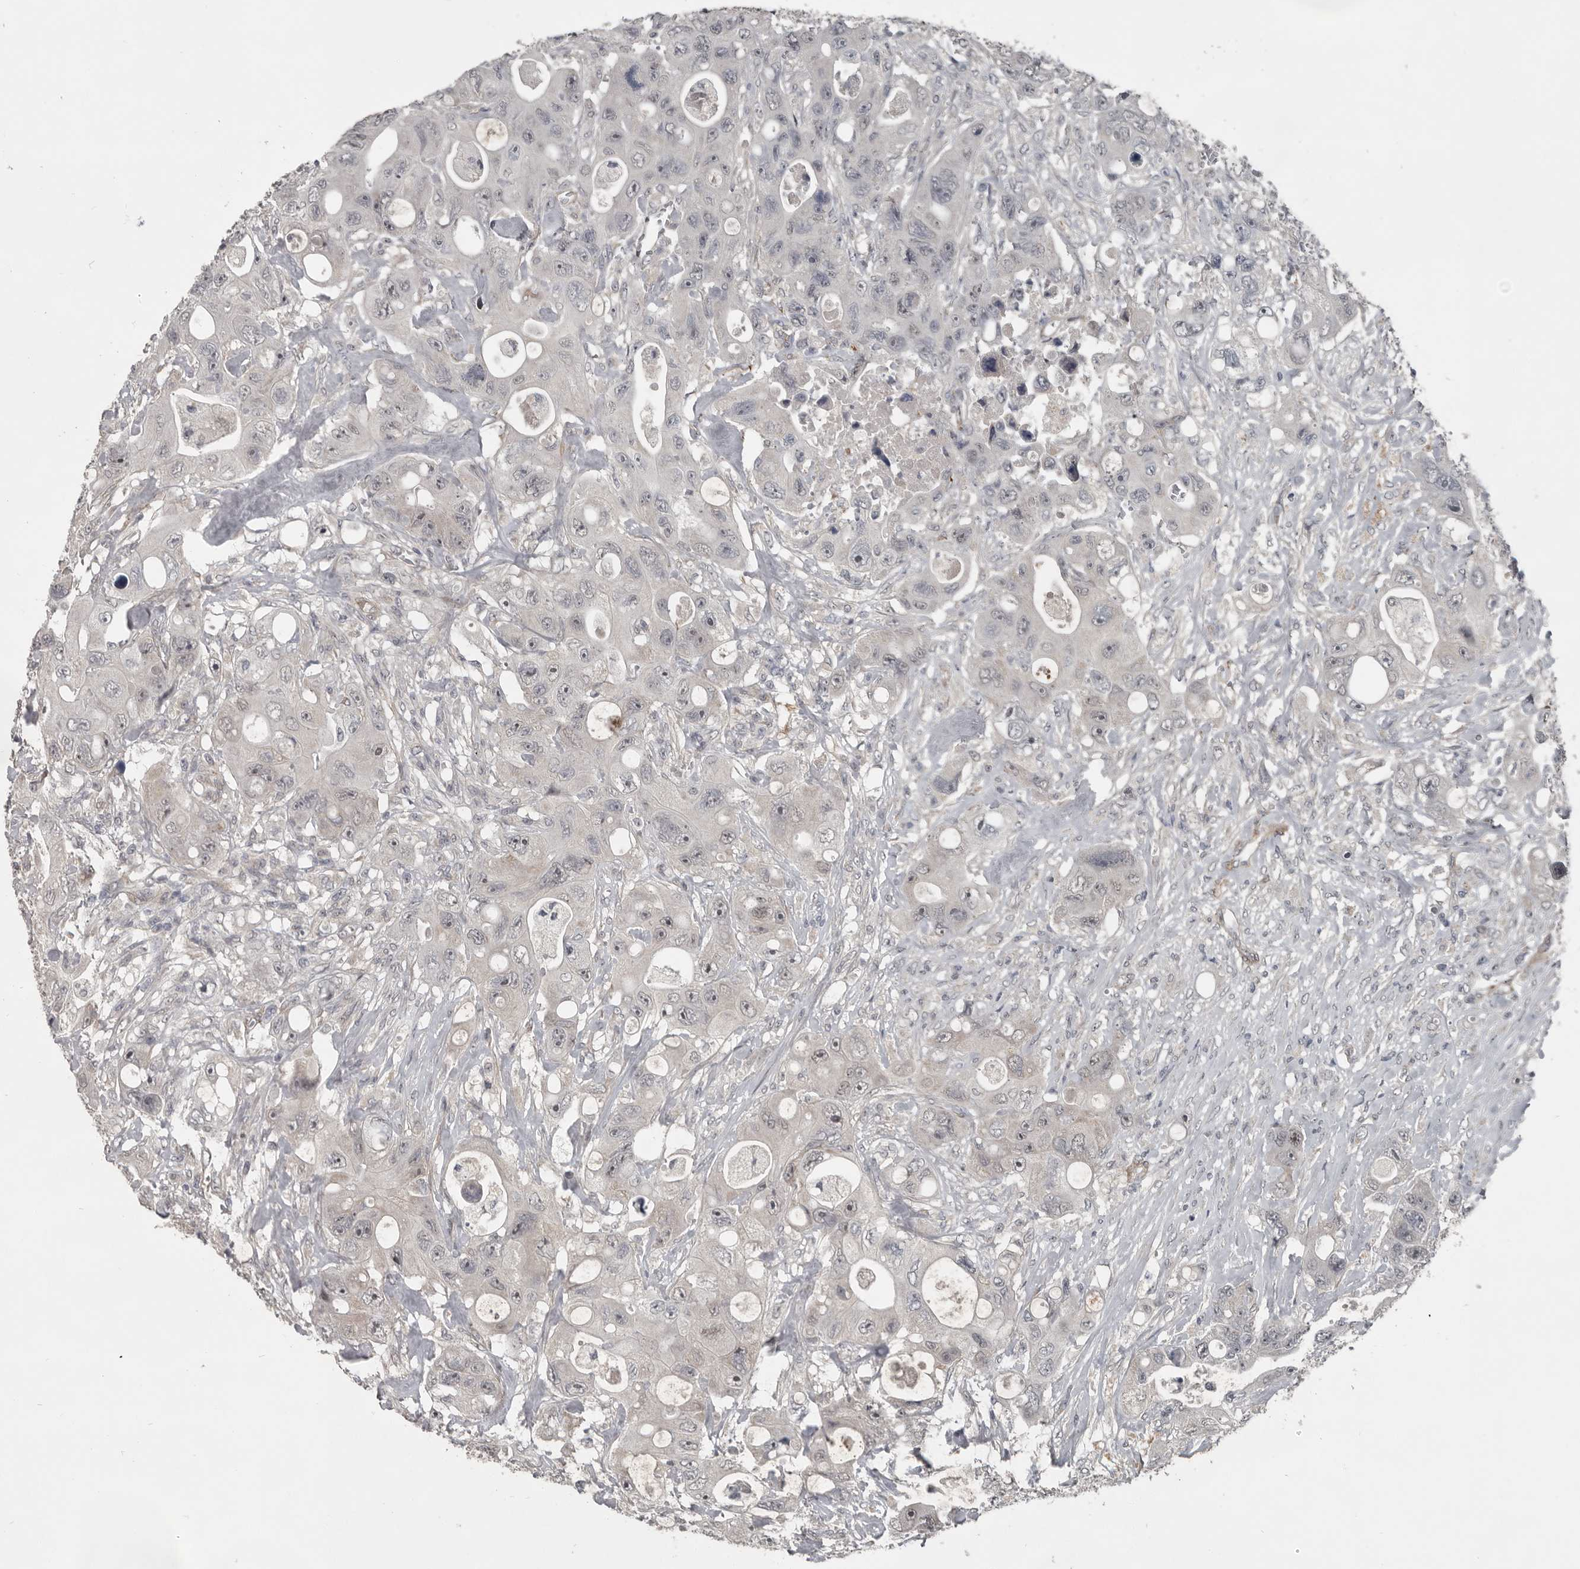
{"staining": {"intensity": "weak", "quantity": "<25%", "location": "nuclear"}, "tissue": "colorectal cancer", "cell_type": "Tumor cells", "image_type": "cancer", "snomed": [{"axis": "morphology", "description": "Adenocarcinoma, NOS"}, {"axis": "topography", "description": "Colon"}], "caption": "Human colorectal cancer (adenocarcinoma) stained for a protein using immunohistochemistry exhibits no positivity in tumor cells.", "gene": "C1orf216", "patient": {"sex": "female", "age": 46}}